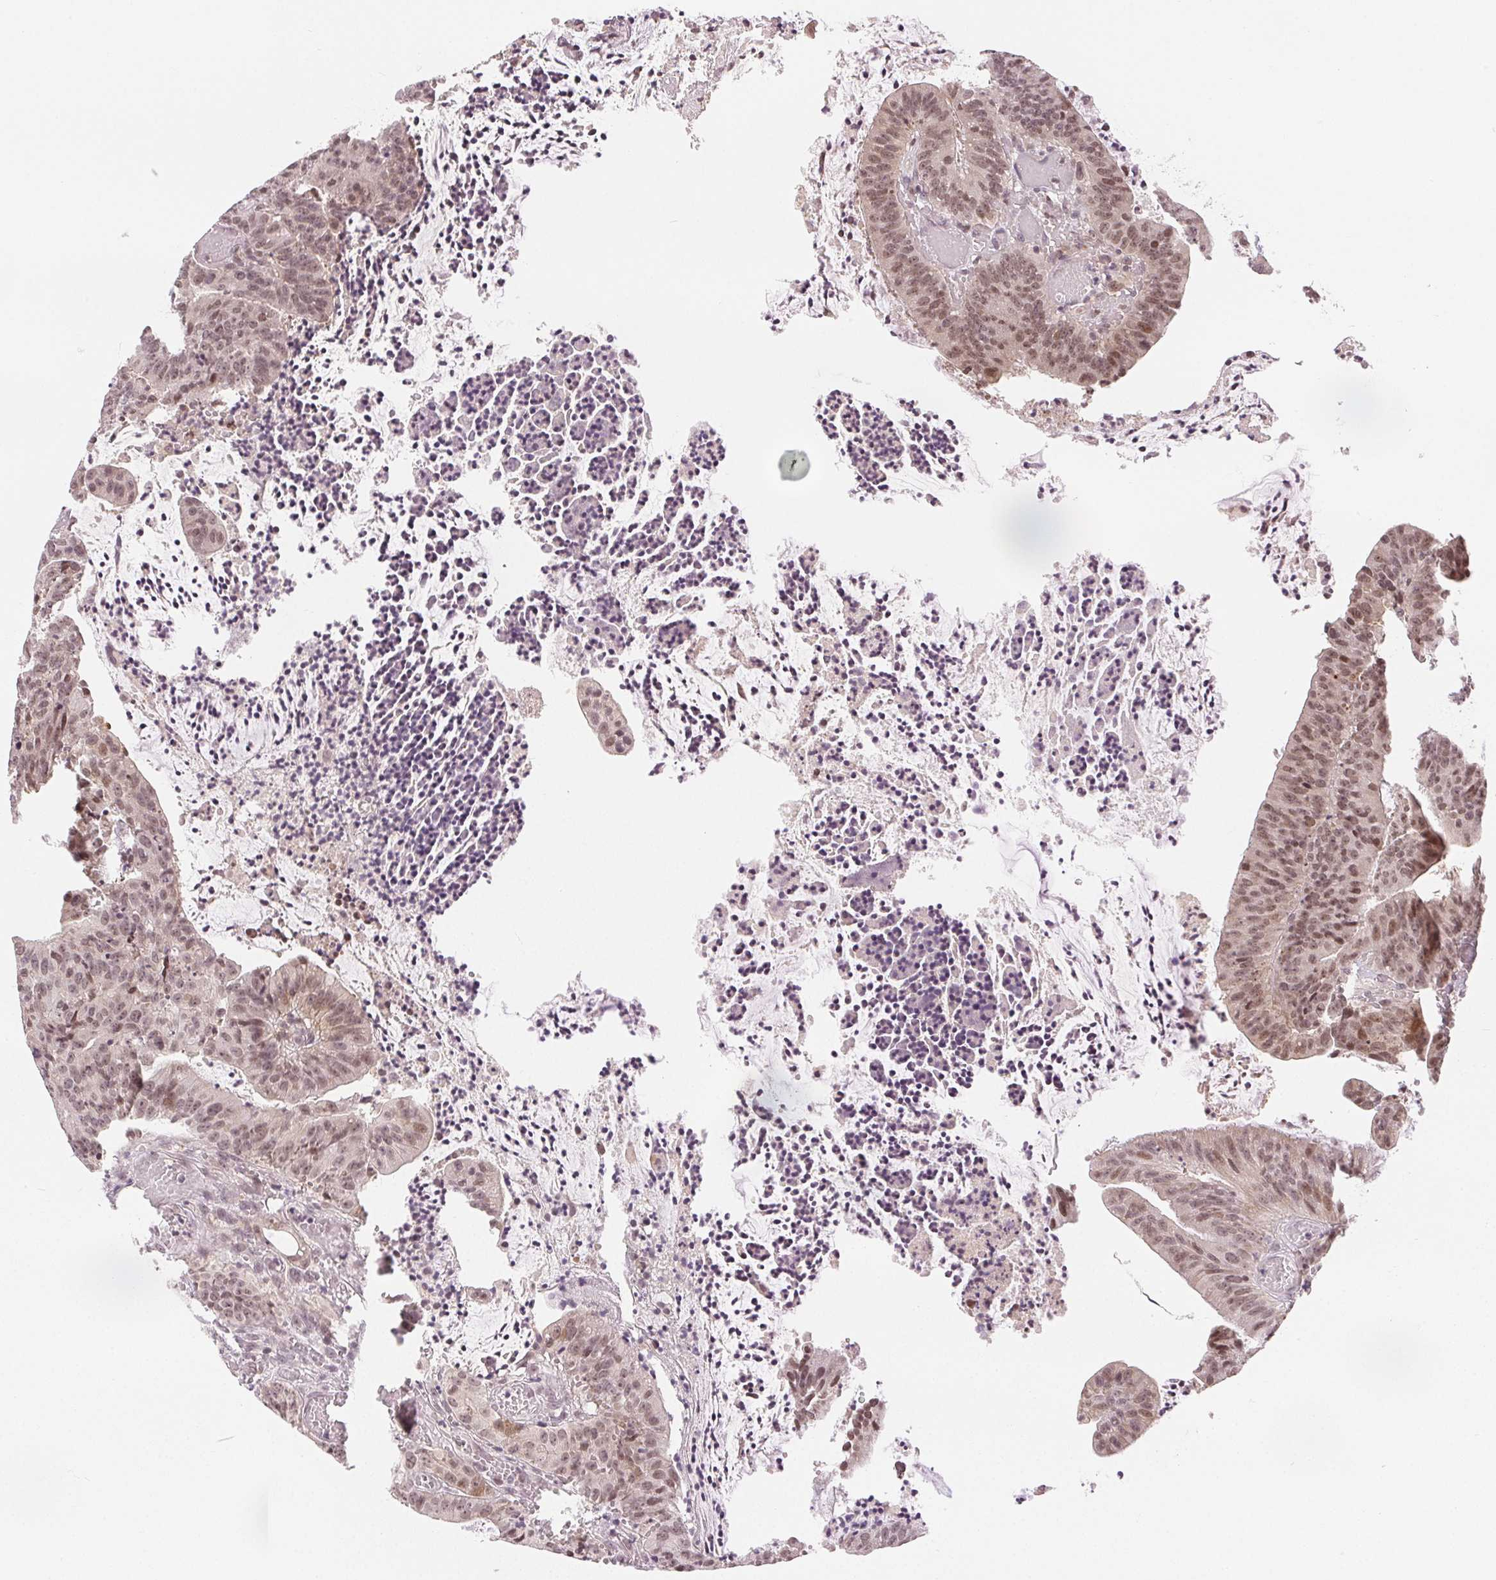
{"staining": {"intensity": "moderate", "quantity": ">75%", "location": "nuclear"}, "tissue": "colorectal cancer", "cell_type": "Tumor cells", "image_type": "cancer", "snomed": [{"axis": "morphology", "description": "Adenocarcinoma, NOS"}, {"axis": "topography", "description": "Colon"}], "caption": "Adenocarcinoma (colorectal) stained for a protein reveals moderate nuclear positivity in tumor cells.", "gene": "DEK", "patient": {"sex": "female", "age": 78}}